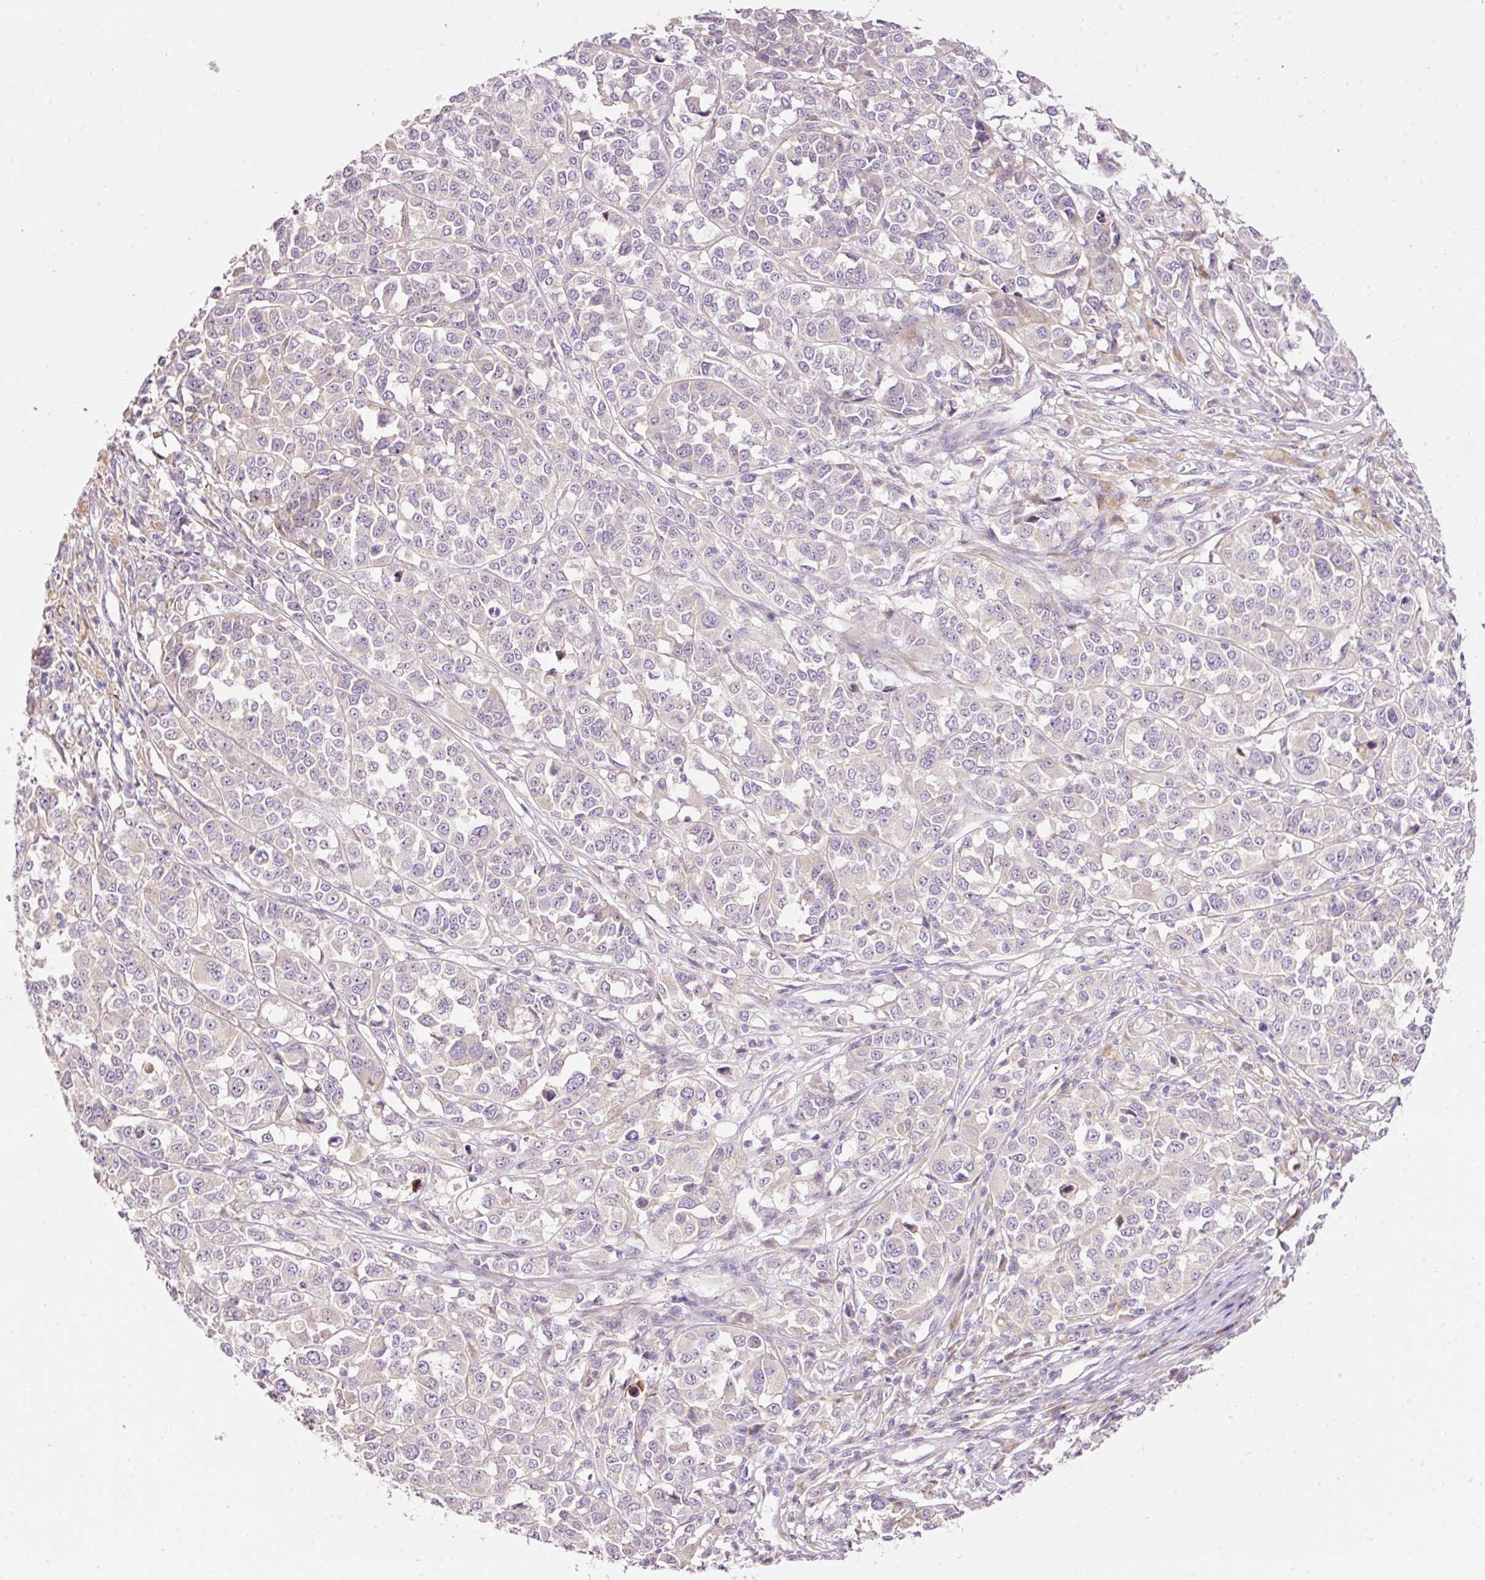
{"staining": {"intensity": "negative", "quantity": "none", "location": "none"}, "tissue": "melanoma", "cell_type": "Tumor cells", "image_type": "cancer", "snomed": [{"axis": "morphology", "description": "Malignant melanoma, Metastatic site"}, {"axis": "topography", "description": "Lymph node"}], "caption": "Tumor cells are negative for brown protein staining in malignant melanoma (metastatic site).", "gene": "RSPO2", "patient": {"sex": "male", "age": 44}}